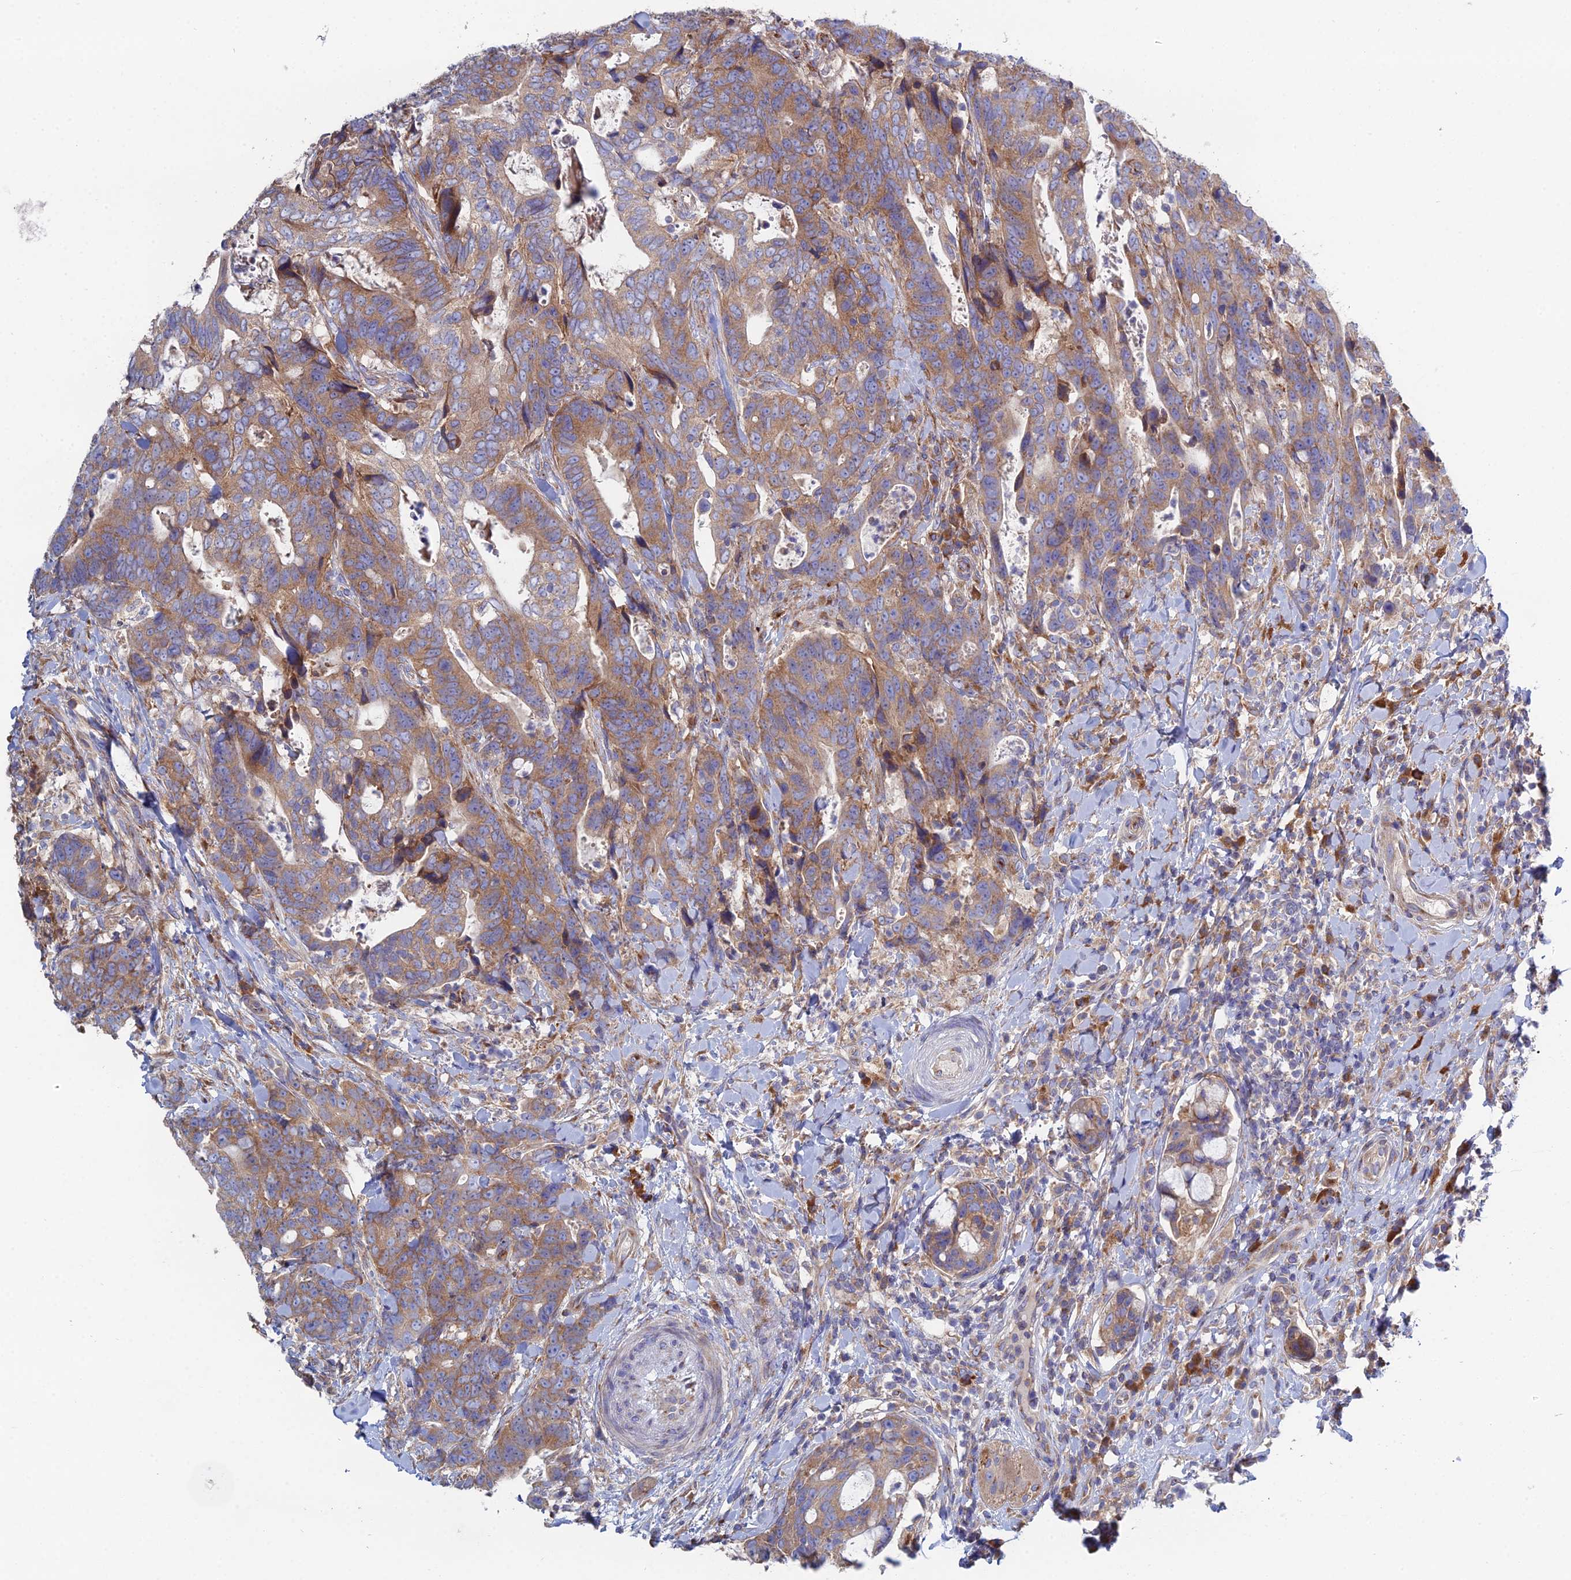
{"staining": {"intensity": "moderate", "quantity": ">75%", "location": "cytoplasmic/membranous"}, "tissue": "colorectal cancer", "cell_type": "Tumor cells", "image_type": "cancer", "snomed": [{"axis": "morphology", "description": "Adenocarcinoma, NOS"}, {"axis": "topography", "description": "Colon"}], "caption": "Protein expression analysis of human adenocarcinoma (colorectal) reveals moderate cytoplasmic/membranous expression in approximately >75% of tumor cells.", "gene": "CLCN3", "patient": {"sex": "female", "age": 82}}